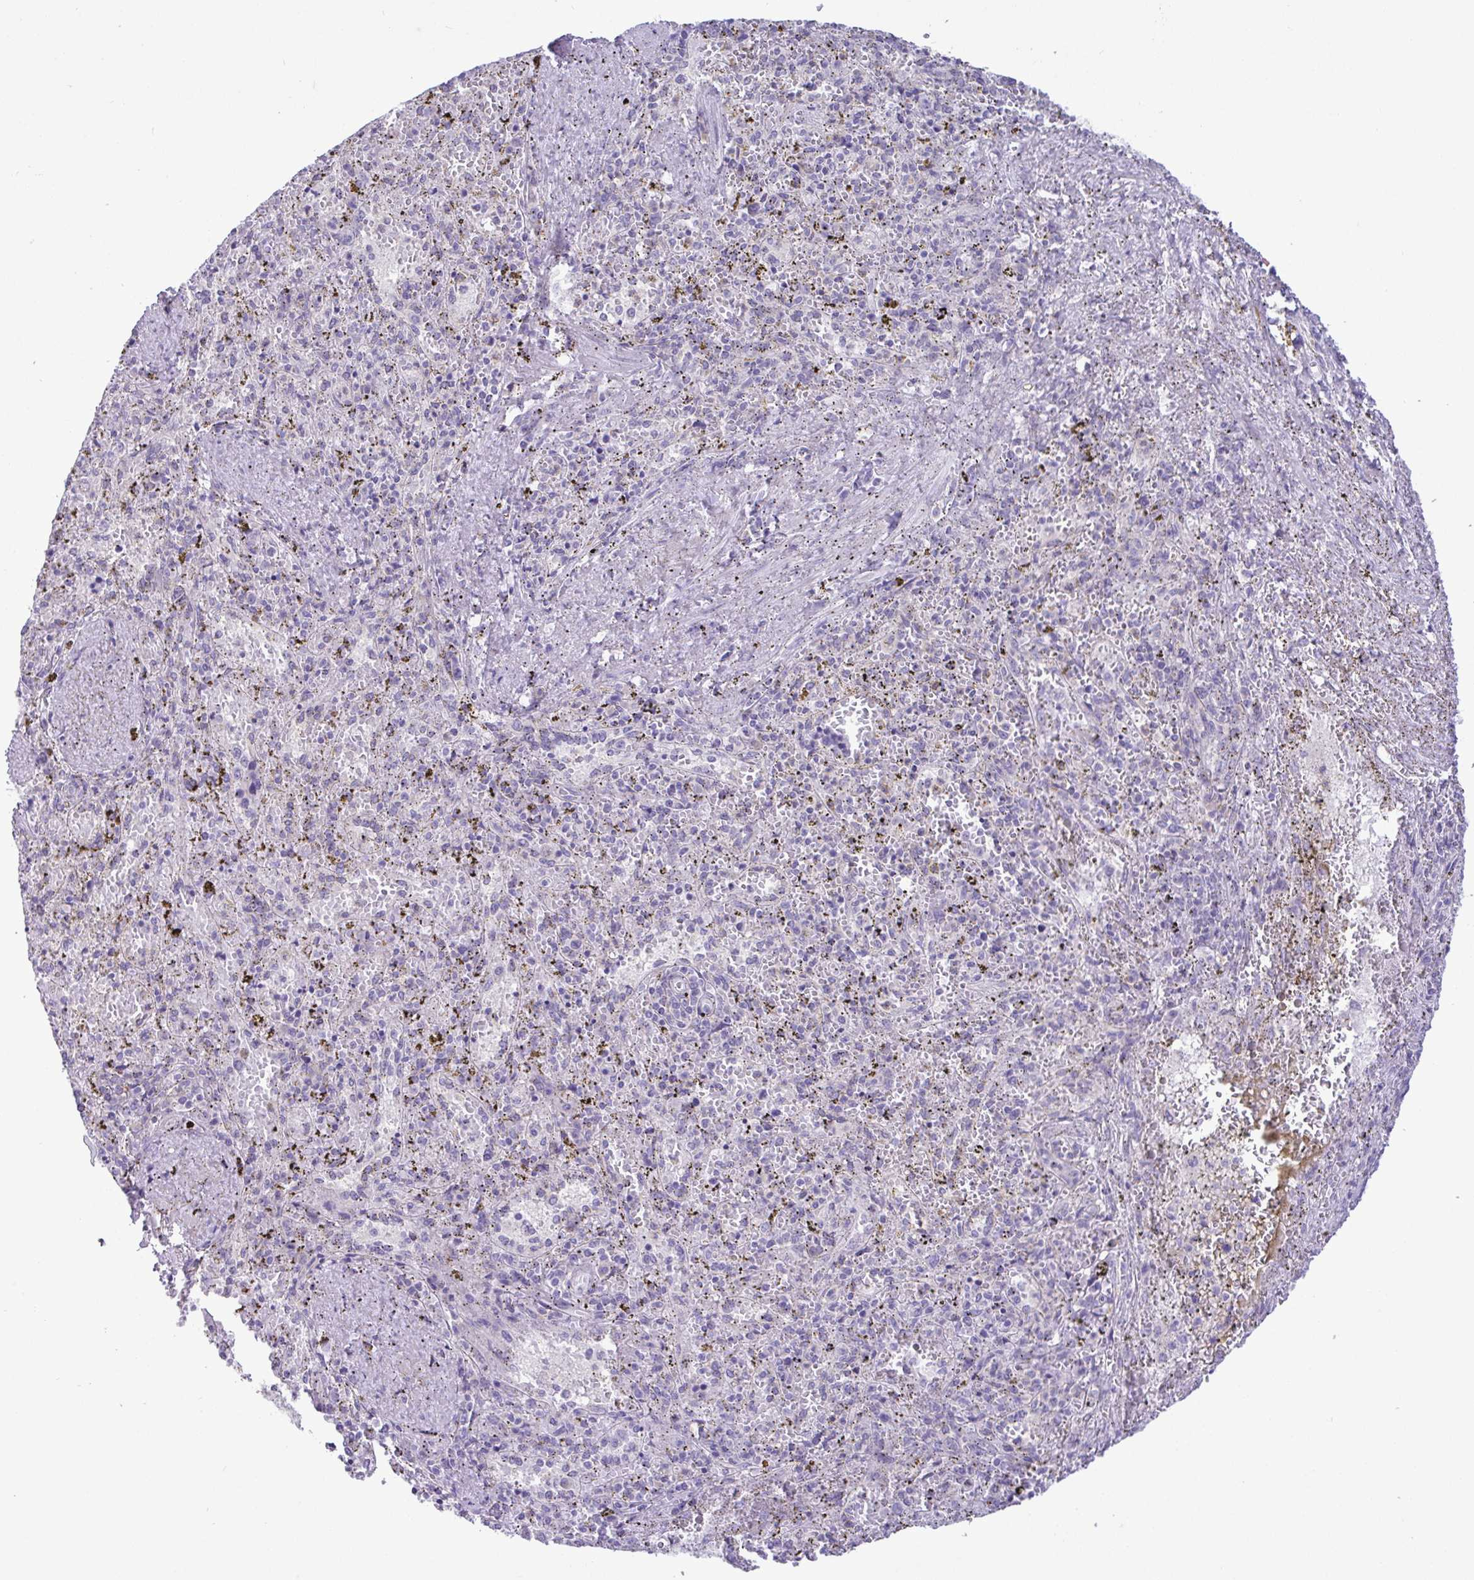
{"staining": {"intensity": "negative", "quantity": "none", "location": "none"}, "tissue": "spleen", "cell_type": "Cells in red pulp", "image_type": "normal", "snomed": [{"axis": "morphology", "description": "Normal tissue, NOS"}, {"axis": "topography", "description": "Spleen"}], "caption": "IHC micrograph of normal spleen: human spleen stained with DAB demonstrates no significant protein staining in cells in red pulp. (DAB (3,3'-diaminobenzidine) immunohistochemistry (IHC), high magnification).", "gene": "C4orf33", "patient": {"sex": "female", "age": 50}}